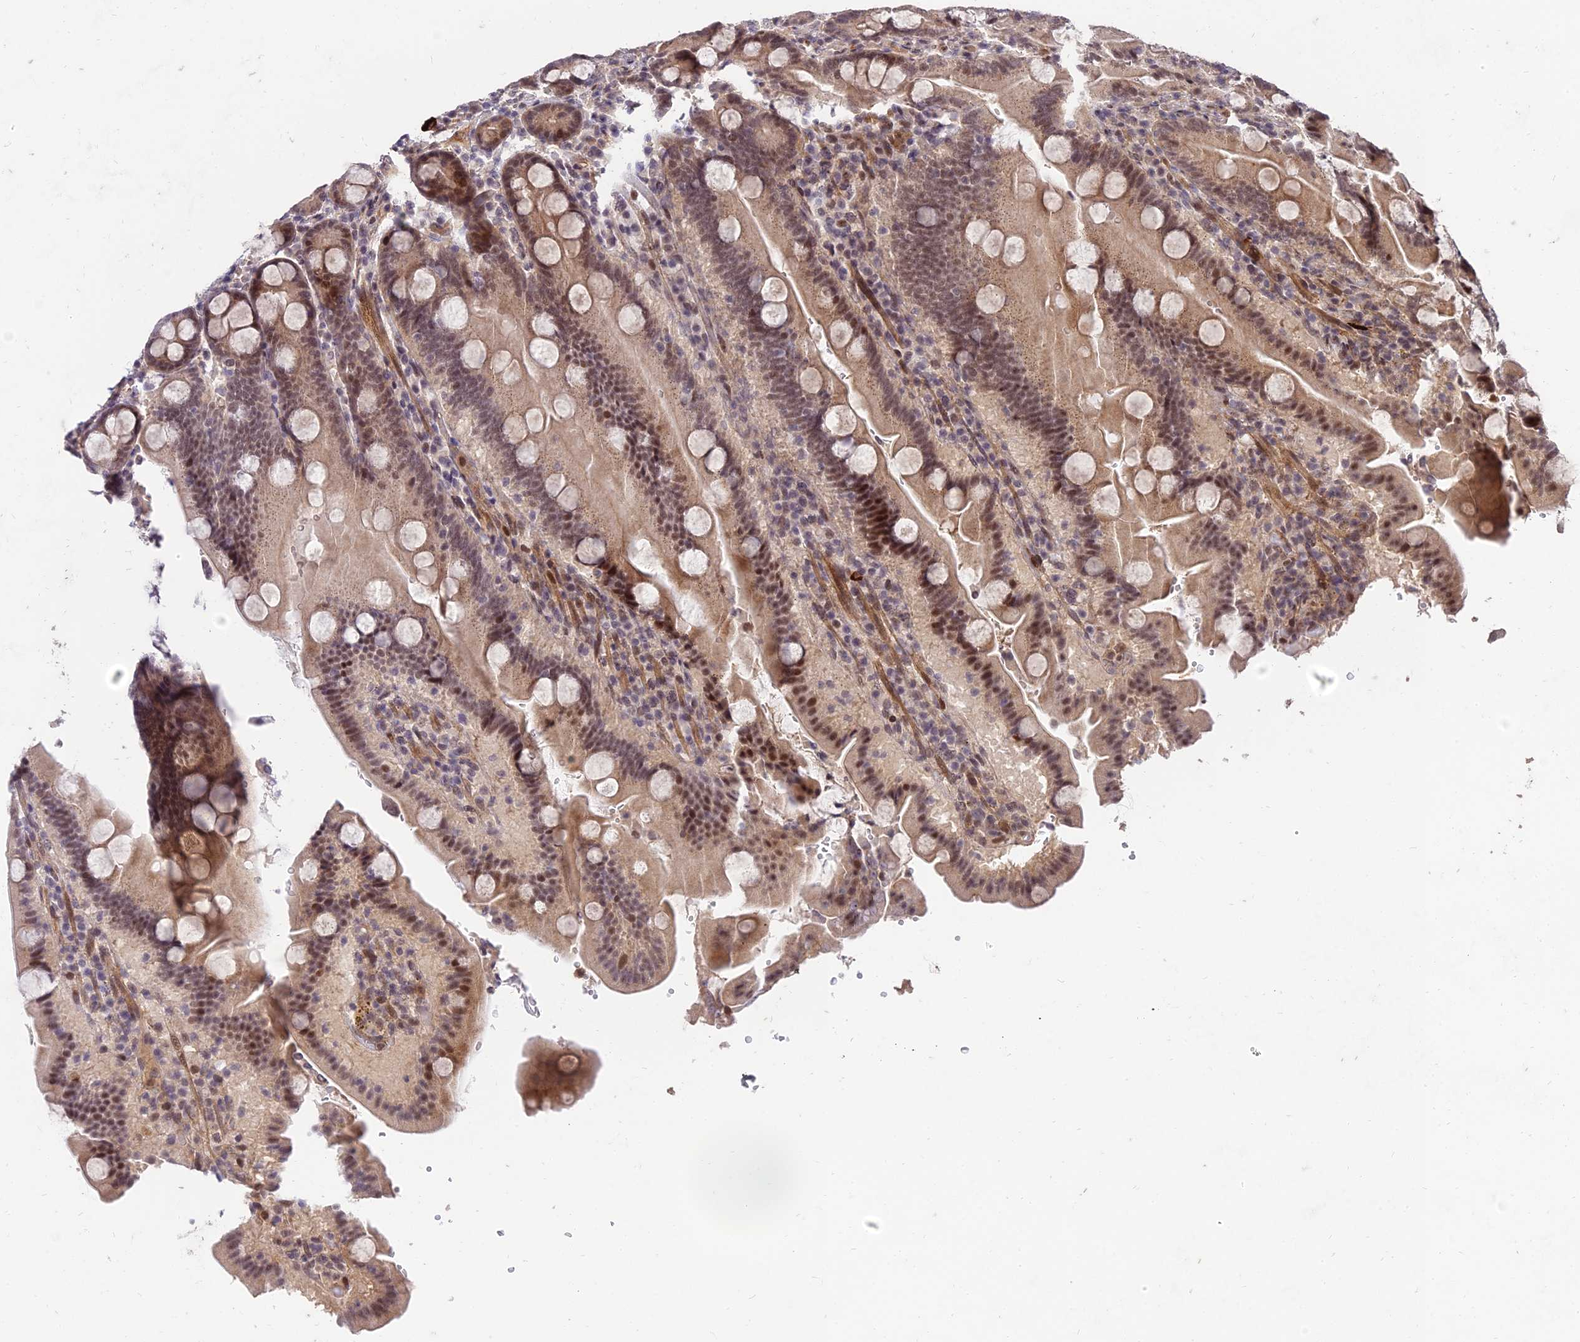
{"staining": {"intensity": "moderate", "quantity": ">75%", "location": "cytoplasmic/membranous,nuclear"}, "tissue": "duodenum", "cell_type": "Glandular cells", "image_type": "normal", "snomed": [{"axis": "morphology", "description": "Normal tissue, NOS"}, {"axis": "topography", "description": "Duodenum"}], "caption": "Human duodenum stained with a brown dye shows moderate cytoplasmic/membranous,nuclear positive positivity in approximately >75% of glandular cells.", "gene": "ZNF85", "patient": {"sex": "male", "age": 55}}